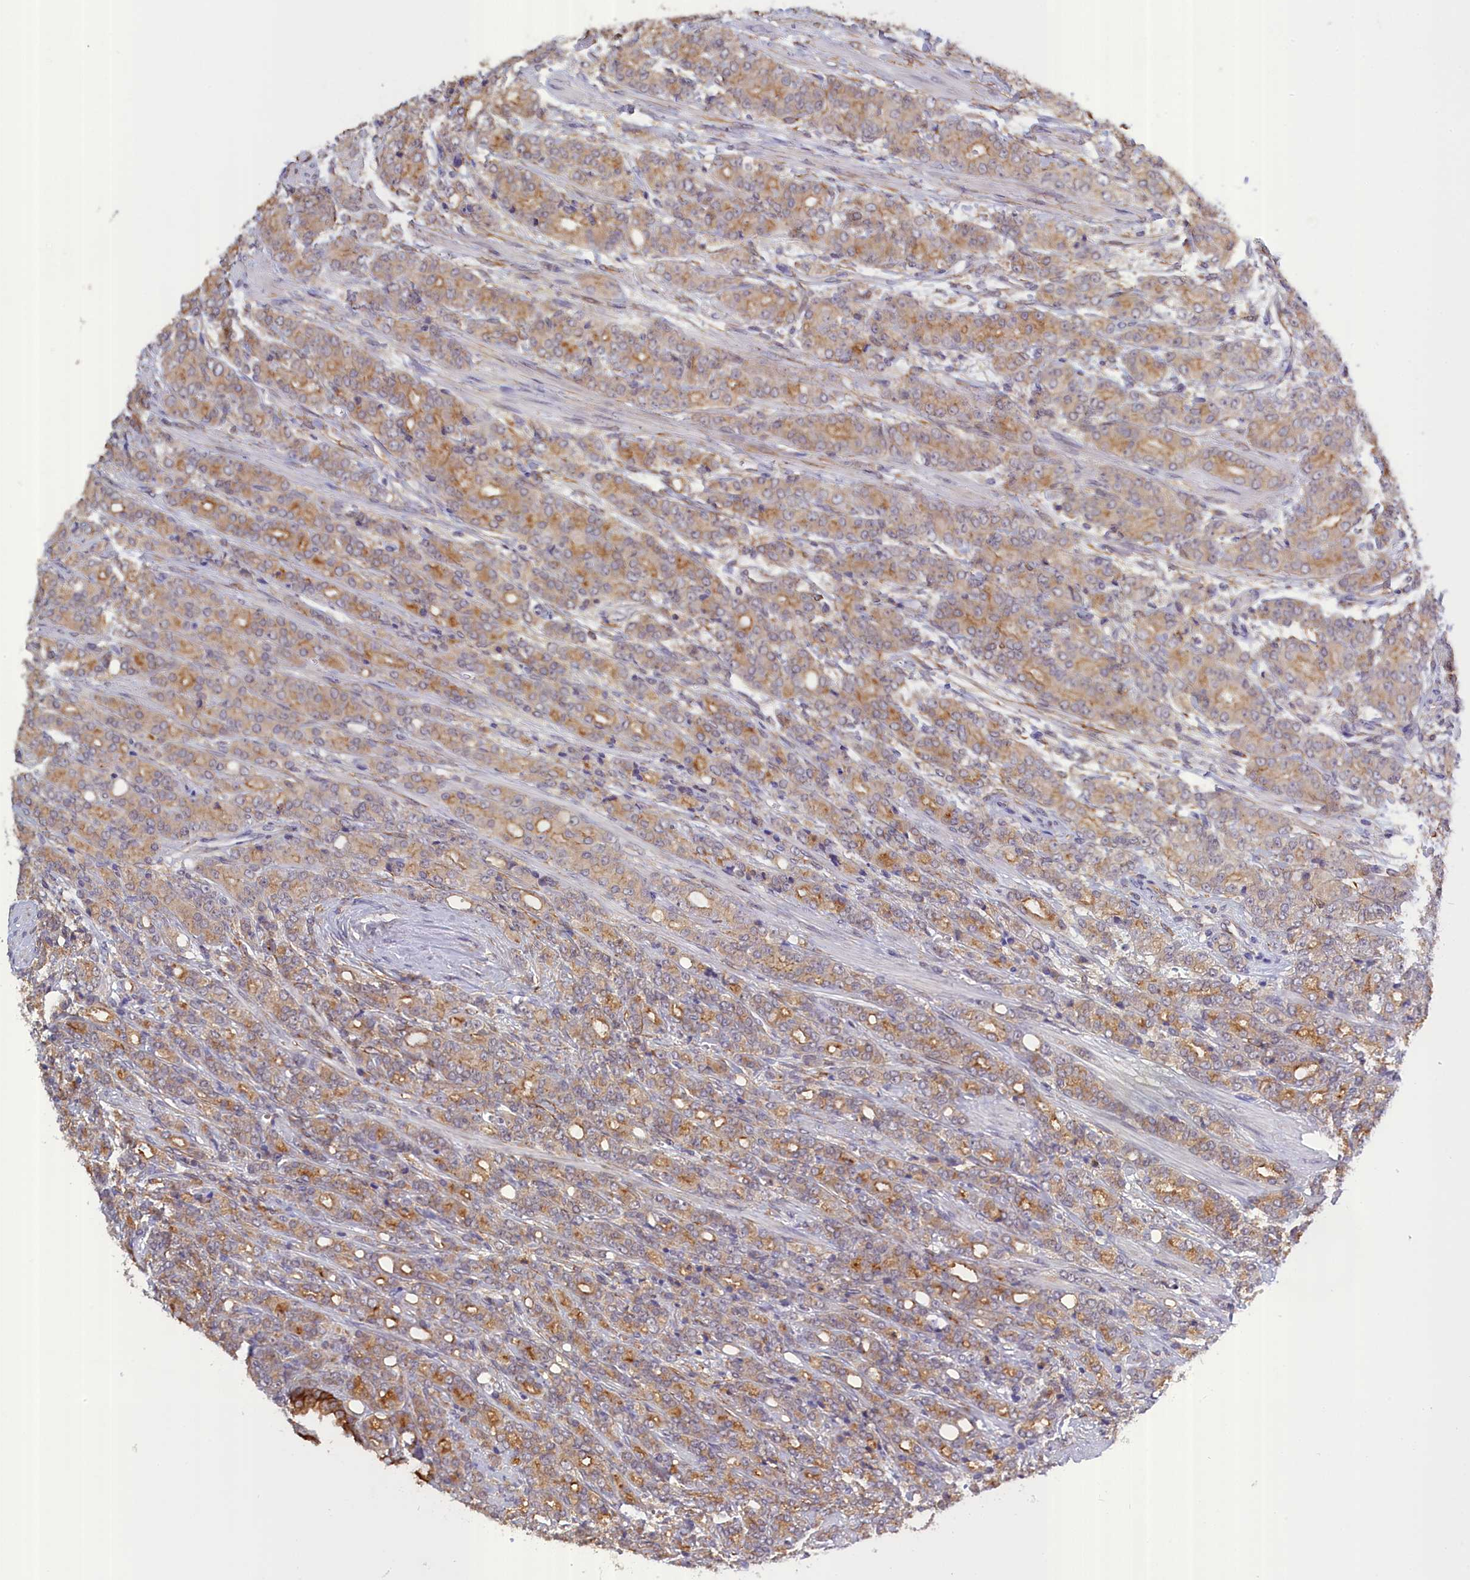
{"staining": {"intensity": "moderate", "quantity": "<25%", "location": "cytoplasmic/membranous"}, "tissue": "prostate cancer", "cell_type": "Tumor cells", "image_type": "cancer", "snomed": [{"axis": "morphology", "description": "Adenocarcinoma, High grade"}, {"axis": "topography", "description": "Prostate"}], "caption": "Immunohistochemistry (IHC) micrograph of human prostate cancer stained for a protein (brown), which reveals low levels of moderate cytoplasmic/membranous expression in about <25% of tumor cells.", "gene": "COL19A1", "patient": {"sex": "male", "age": 62}}